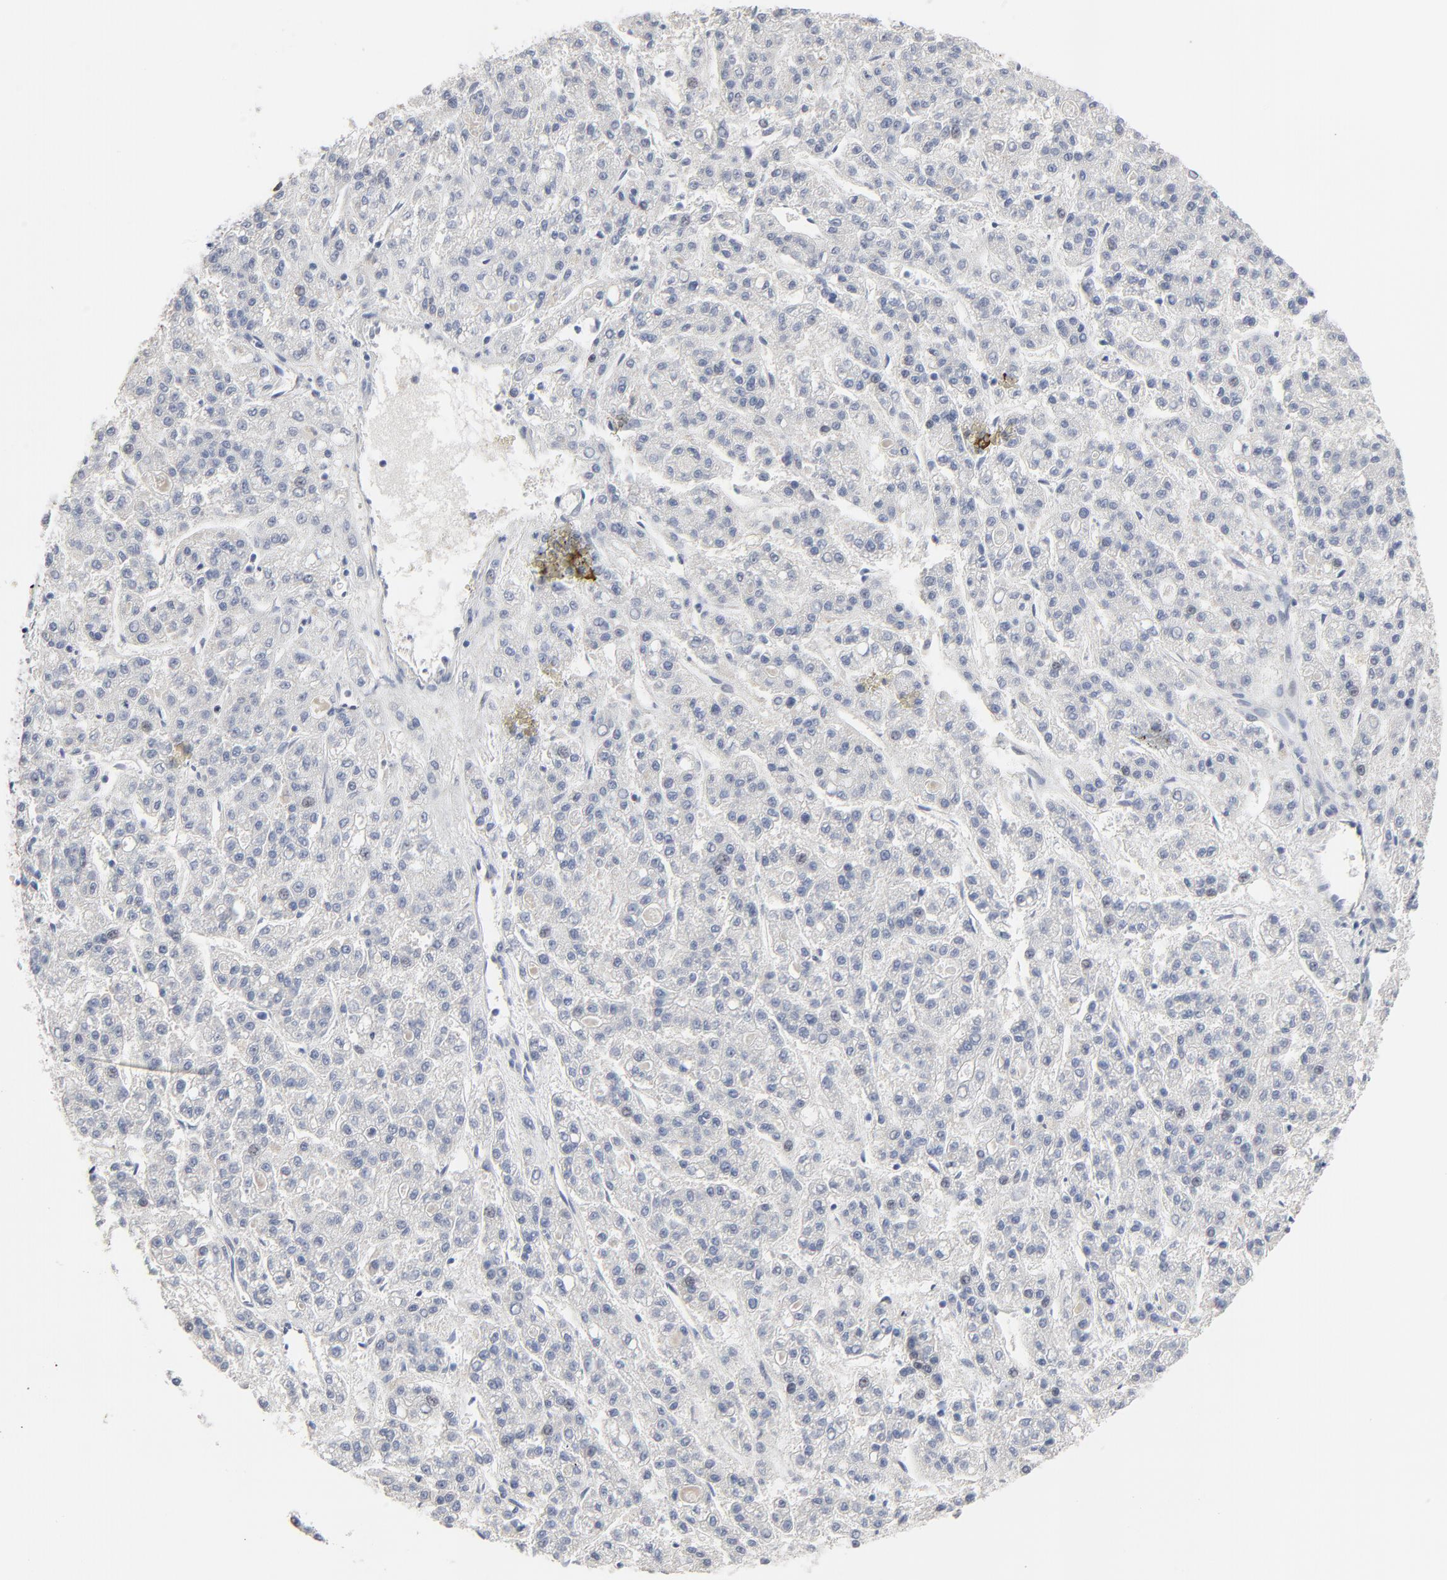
{"staining": {"intensity": "negative", "quantity": "none", "location": "none"}, "tissue": "liver cancer", "cell_type": "Tumor cells", "image_type": "cancer", "snomed": [{"axis": "morphology", "description": "Carcinoma, Hepatocellular, NOS"}, {"axis": "topography", "description": "Liver"}], "caption": "Human hepatocellular carcinoma (liver) stained for a protein using IHC exhibits no positivity in tumor cells.", "gene": "NLGN3", "patient": {"sex": "male", "age": 70}}